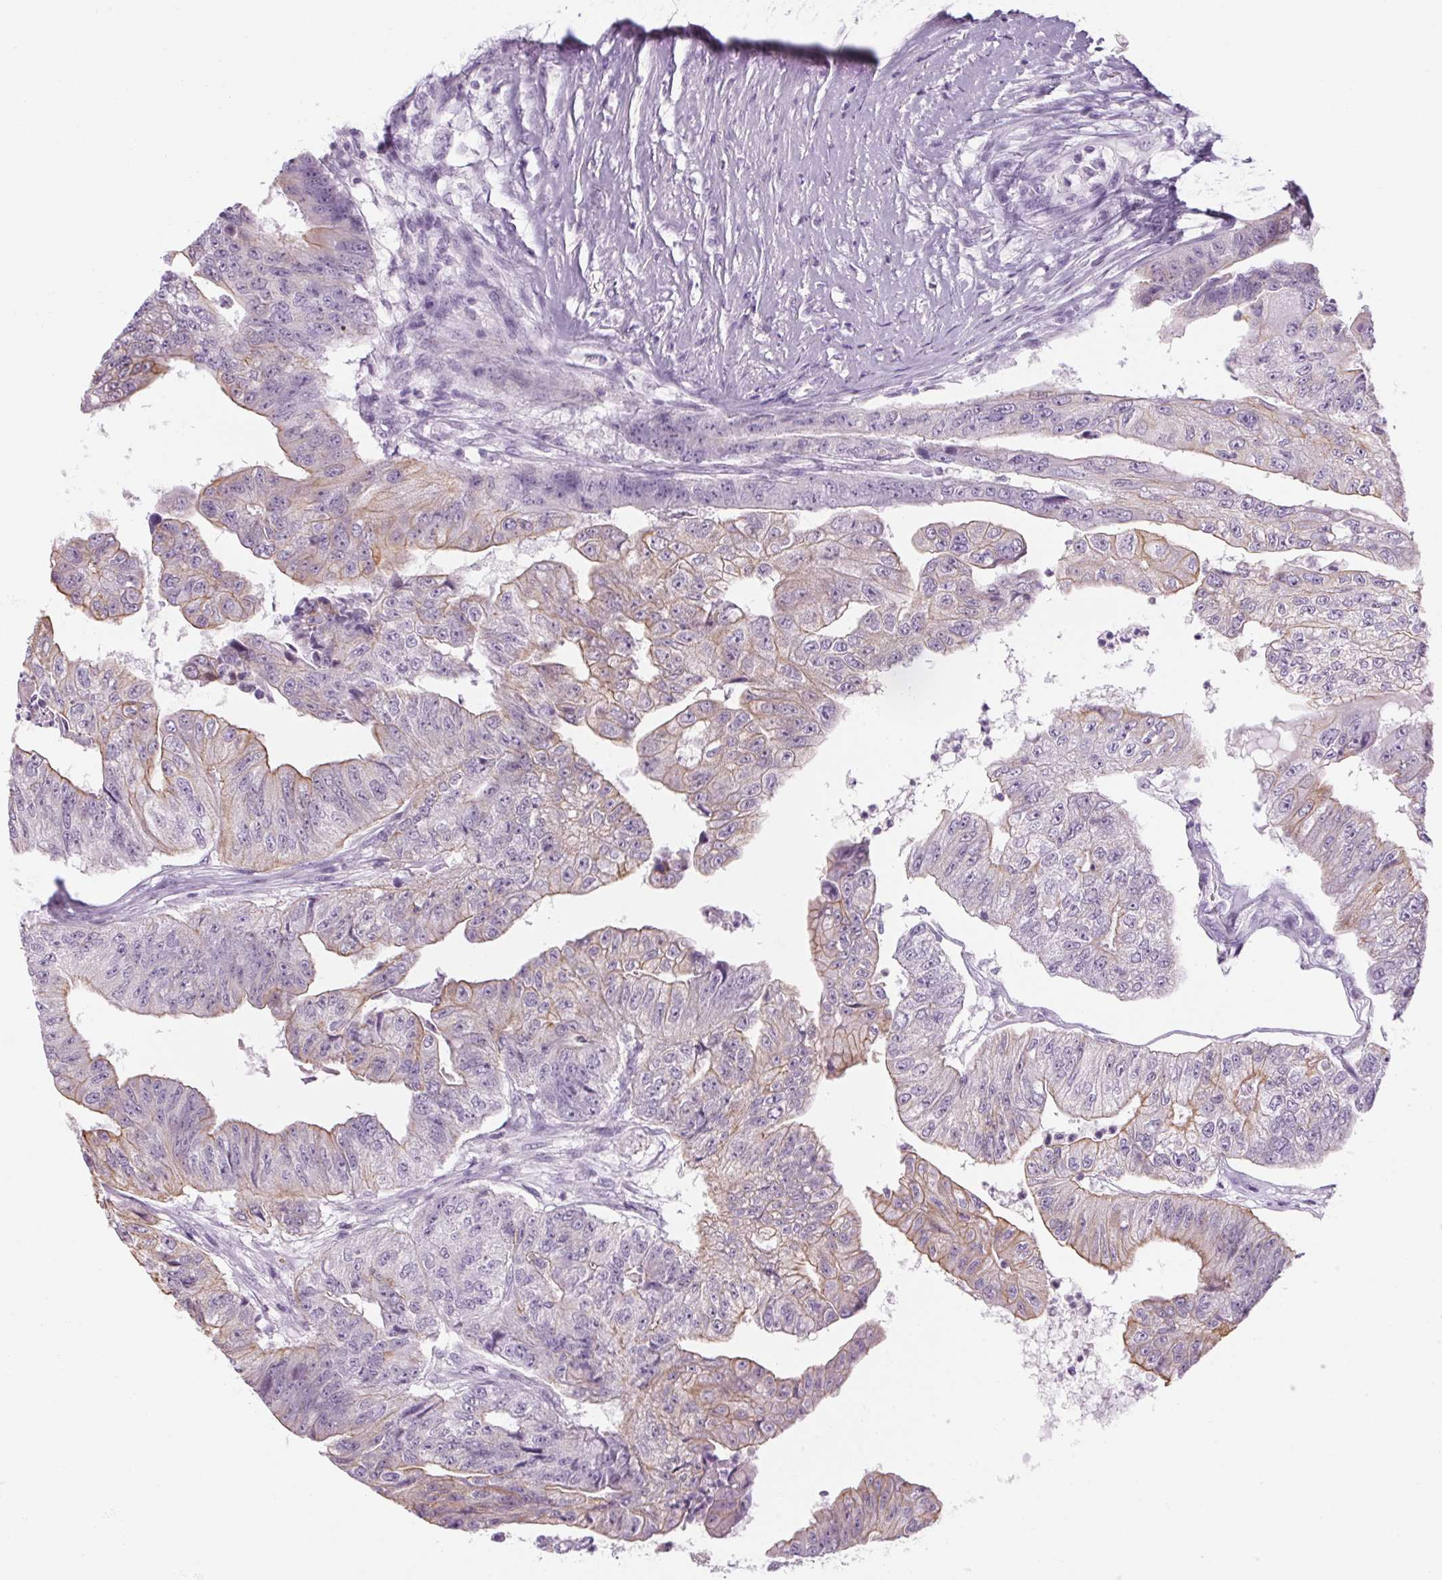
{"staining": {"intensity": "weak", "quantity": "25%-75%", "location": "cytoplasmic/membranous"}, "tissue": "colorectal cancer", "cell_type": "Tumor cells", "image_type": "cancer", "snomed": [{"axis": "morphology", "description": "Adenocarcinoma, NOS"}, {"axis": "topography", "description": "Colon"}], "caption": "Protein analysis of colorectal cancer tissue demonstrates weak cytoplasmic/membranous staining in about 25%-75% of tumor cells.", "gene": "RPTN", "patient": {"sex": "female", "age": 67}}